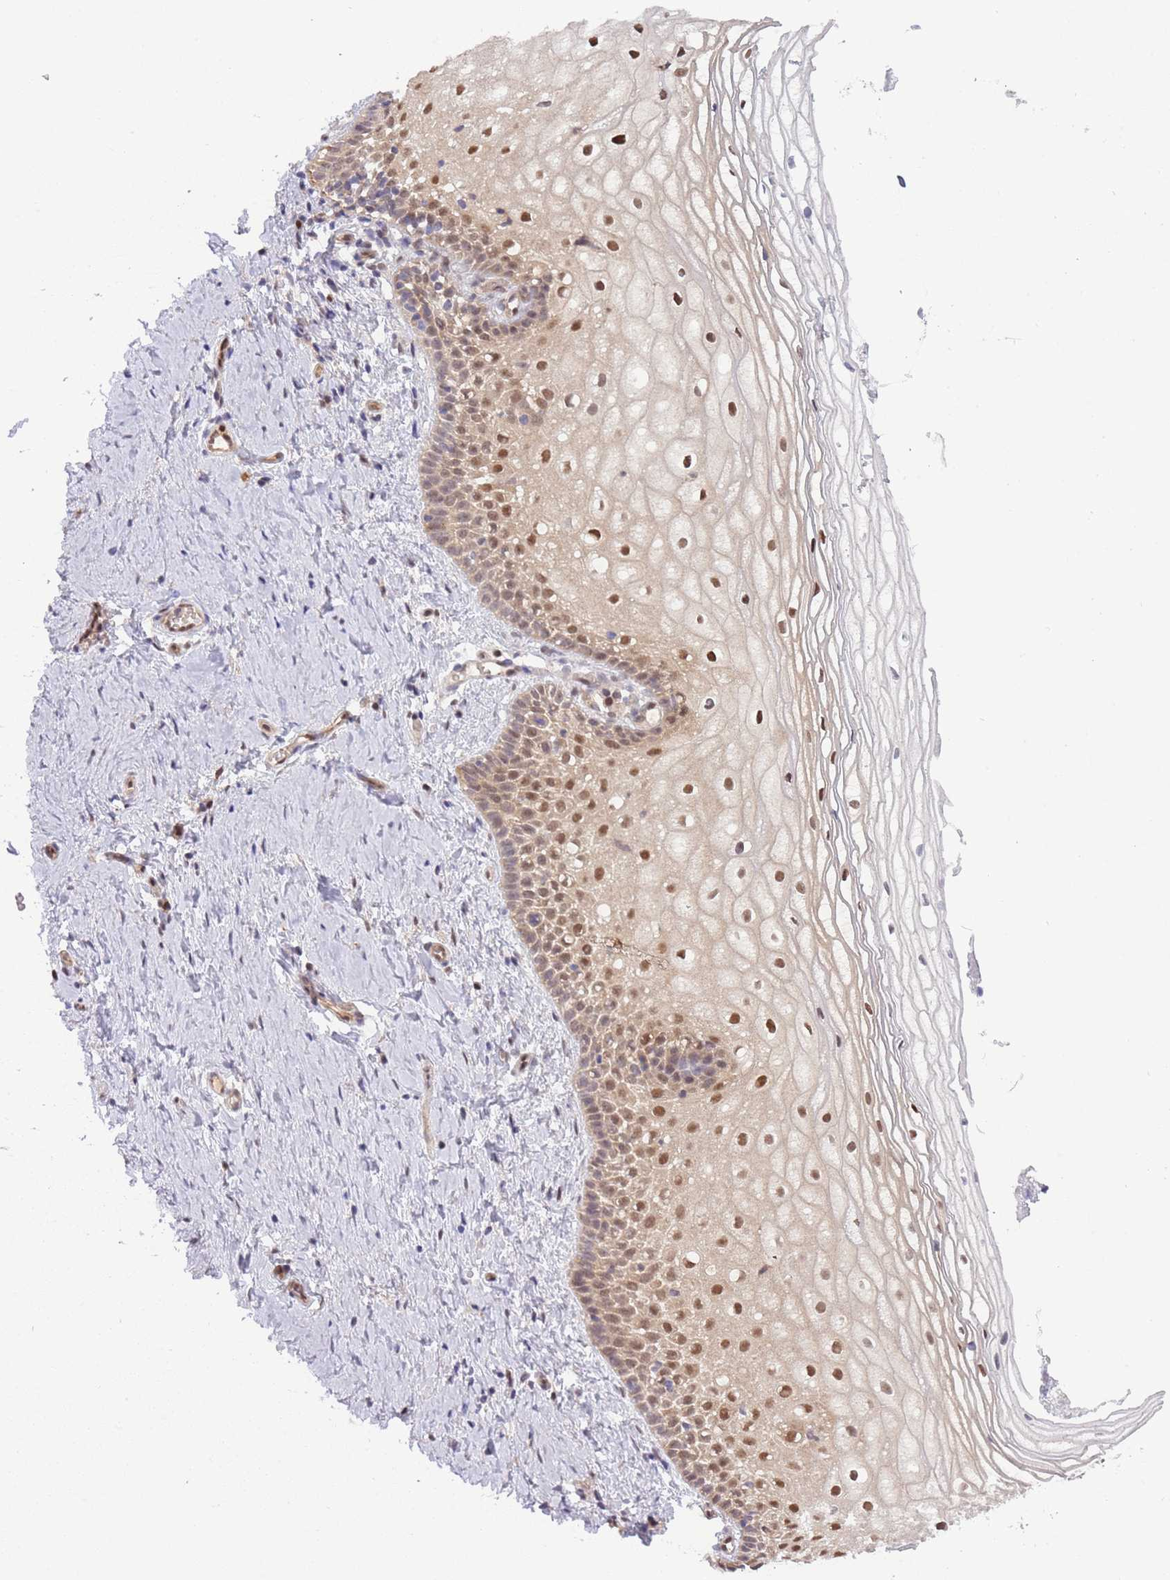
{"staining": {"intensity": "strong", "quantity": "25%-75%", "location": "nuclear"}, "tissue": "vagina", "cell_type": "Squamous epithelial cells", "image_type": "normal", "snomed": [{"axis": "morphology", "description": "Normal tissue, NOS"}, {"axis": "topography", "description": "Vagina"}], "caption": "Protein staining of unremarkable vagina exhibits strong nuclear staining in about 25%-75% of squamous epithelial cells. (Stains: DAB (3,3'-diaminobenzidine) in brown, nuclei in blue, Microscopy: brightfield microscopy at high magnification).", "gene": "NSFL1C", "patient": {"sex": "female", "age": 56}}